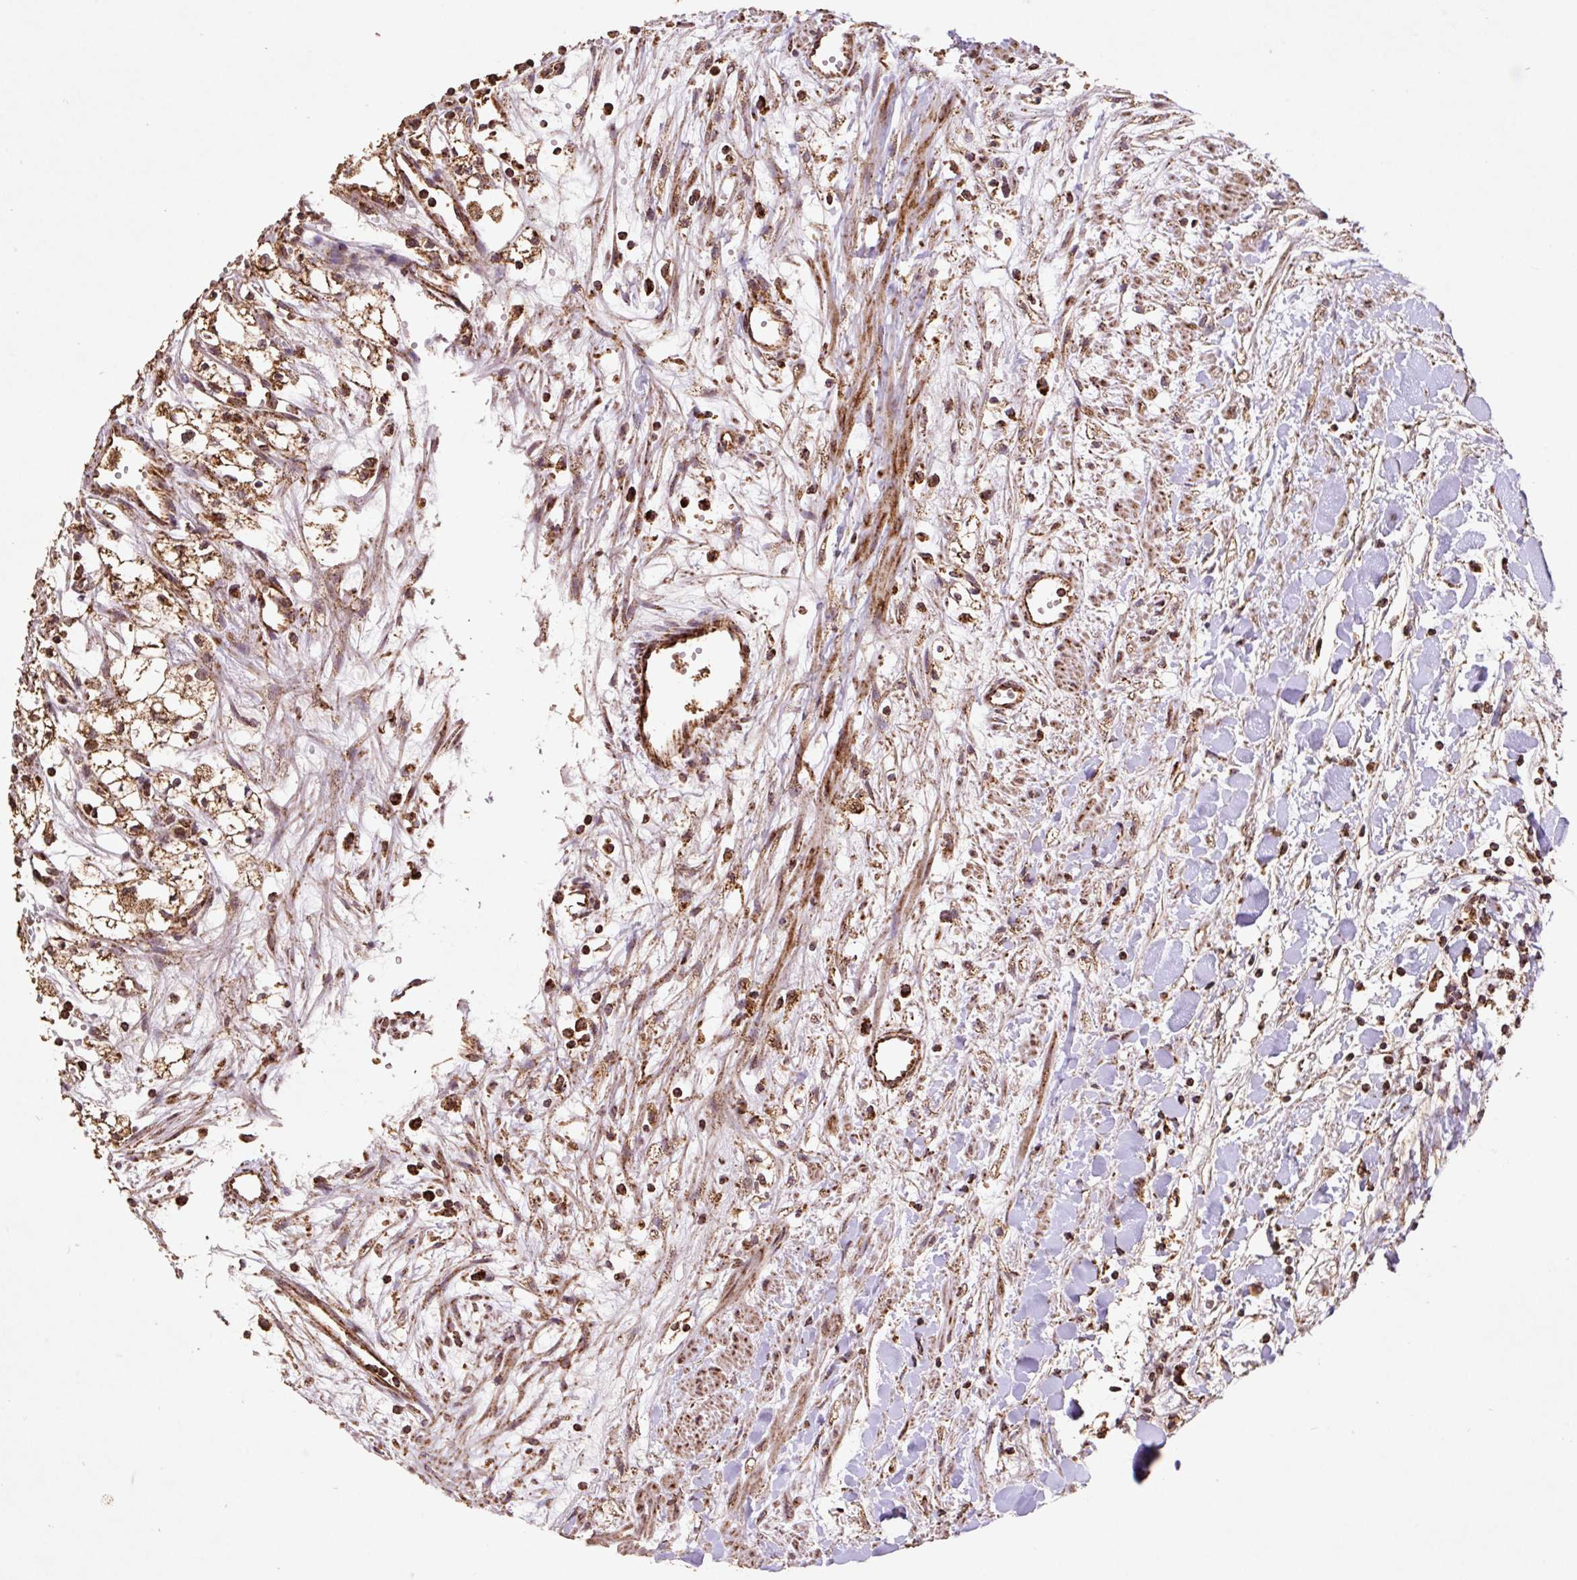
{"staining": {"intensity": "moderate", "quantity": ">75%", "location": "cytoplasmic/membranous,nuclear"}, "tissue": "renal cancer", "cell_type": "Tumor cells", "image_type": "cancer", "snomed": [{"axis": "morphology", "description": "Adenocarcinoma, NOS"}, {"axis": "topography", "description": "Kidney"}], "caption": "High-power microscopy captured an immunohistochemistry micrograph of adenocarcinoma (renal), revealing moderate cytoplasmic/membranous and nuclear staining in approximately >75% of tumor cells.", "gene": "ATP5F1A", "patient": {"sex": "male", "age": 59}}